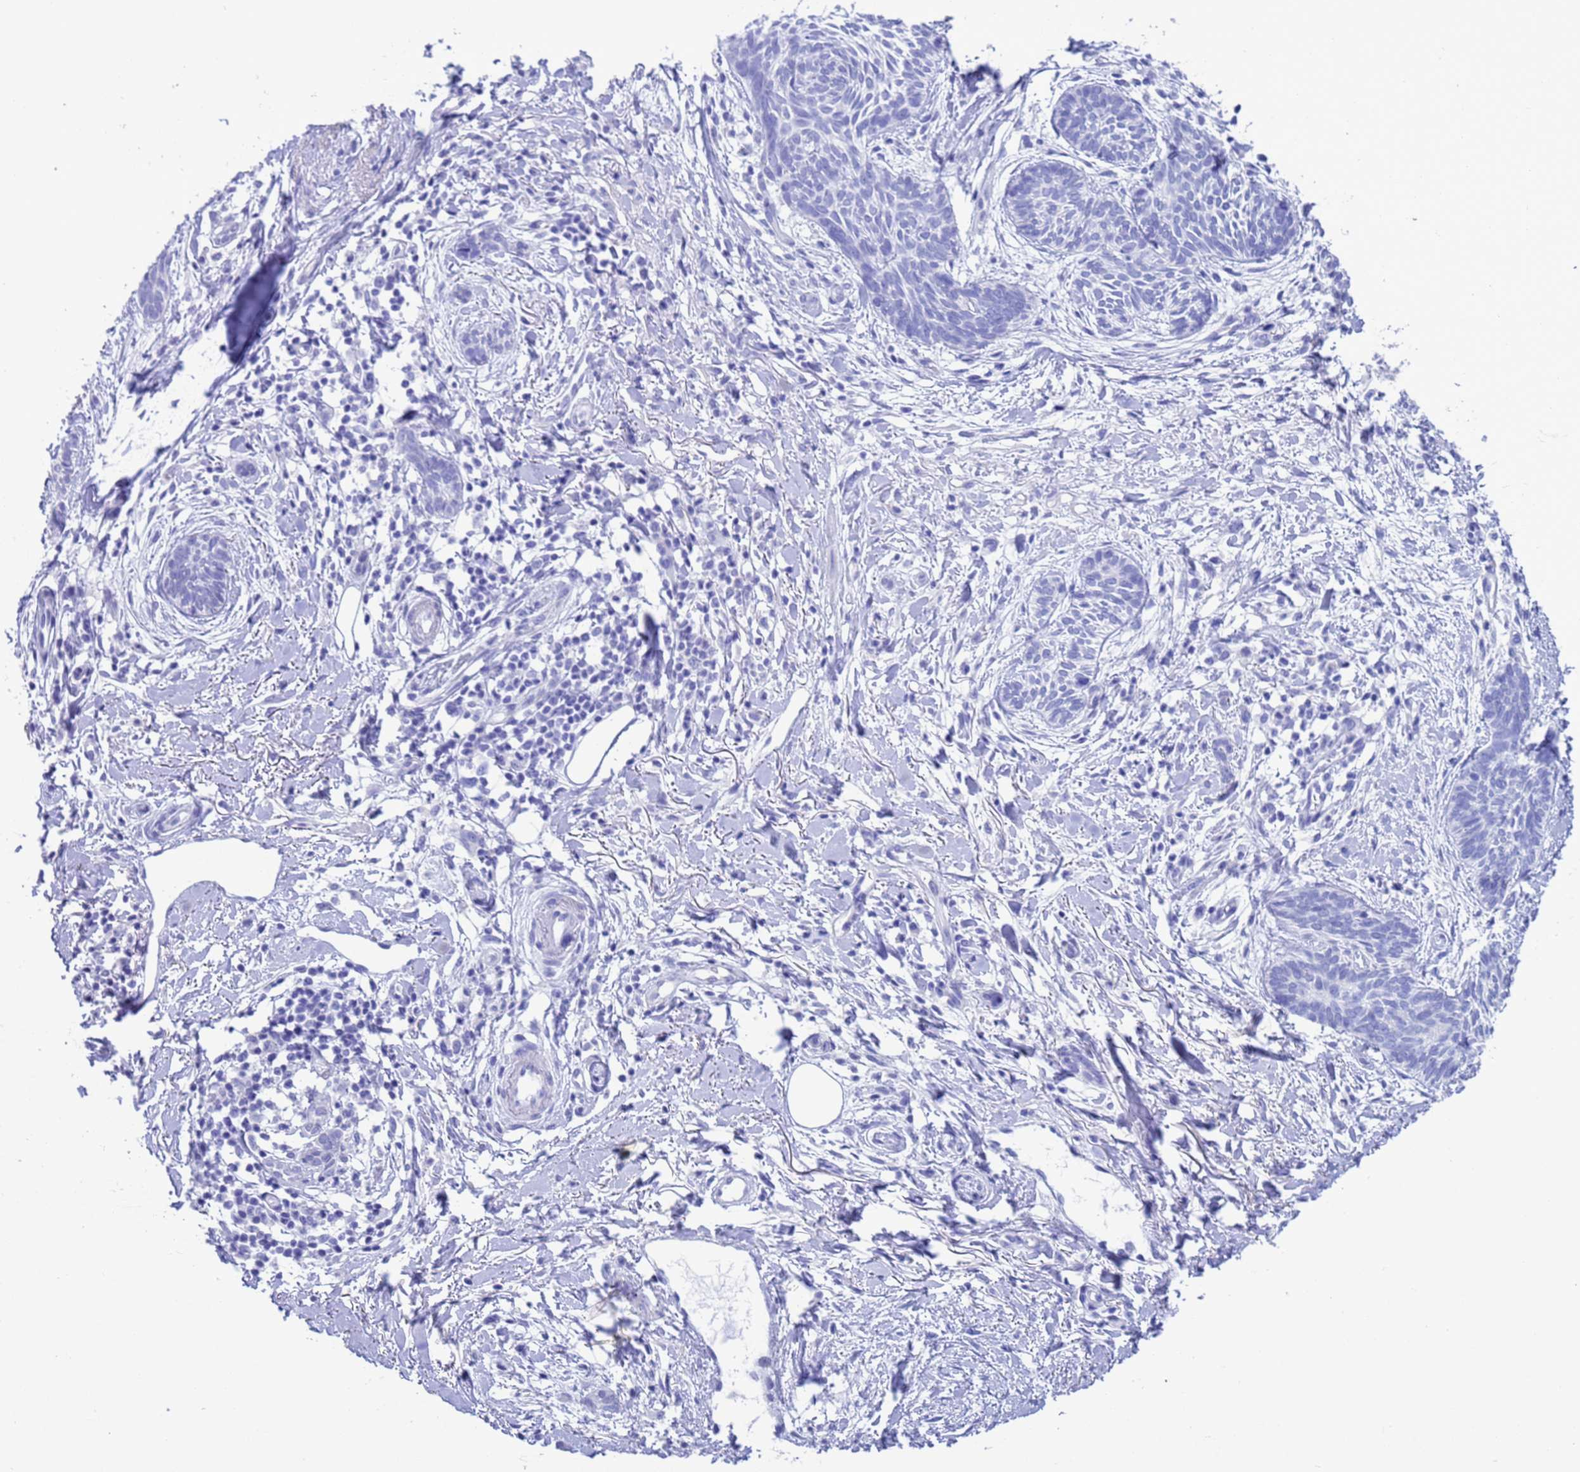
{"staining": {"intensity": "negative", "quantity": "none", "location": "none"}, "tissue": "skin cancer", "cell_type": "Tumor cells", "image_type": "cancer", "snomed": [{"axis": "morphology", "description": "Basal cell carcinoma"}, {"axis": "topography", "description": "Skin"}], "caption": "This is an immunohistochemistry (IHC) histopathology image of basal cell carcinoma (skin). There is no positivity in tumor cells.", "gene": "GSTM1", "patient": {"sex": "female", "age": 81}}